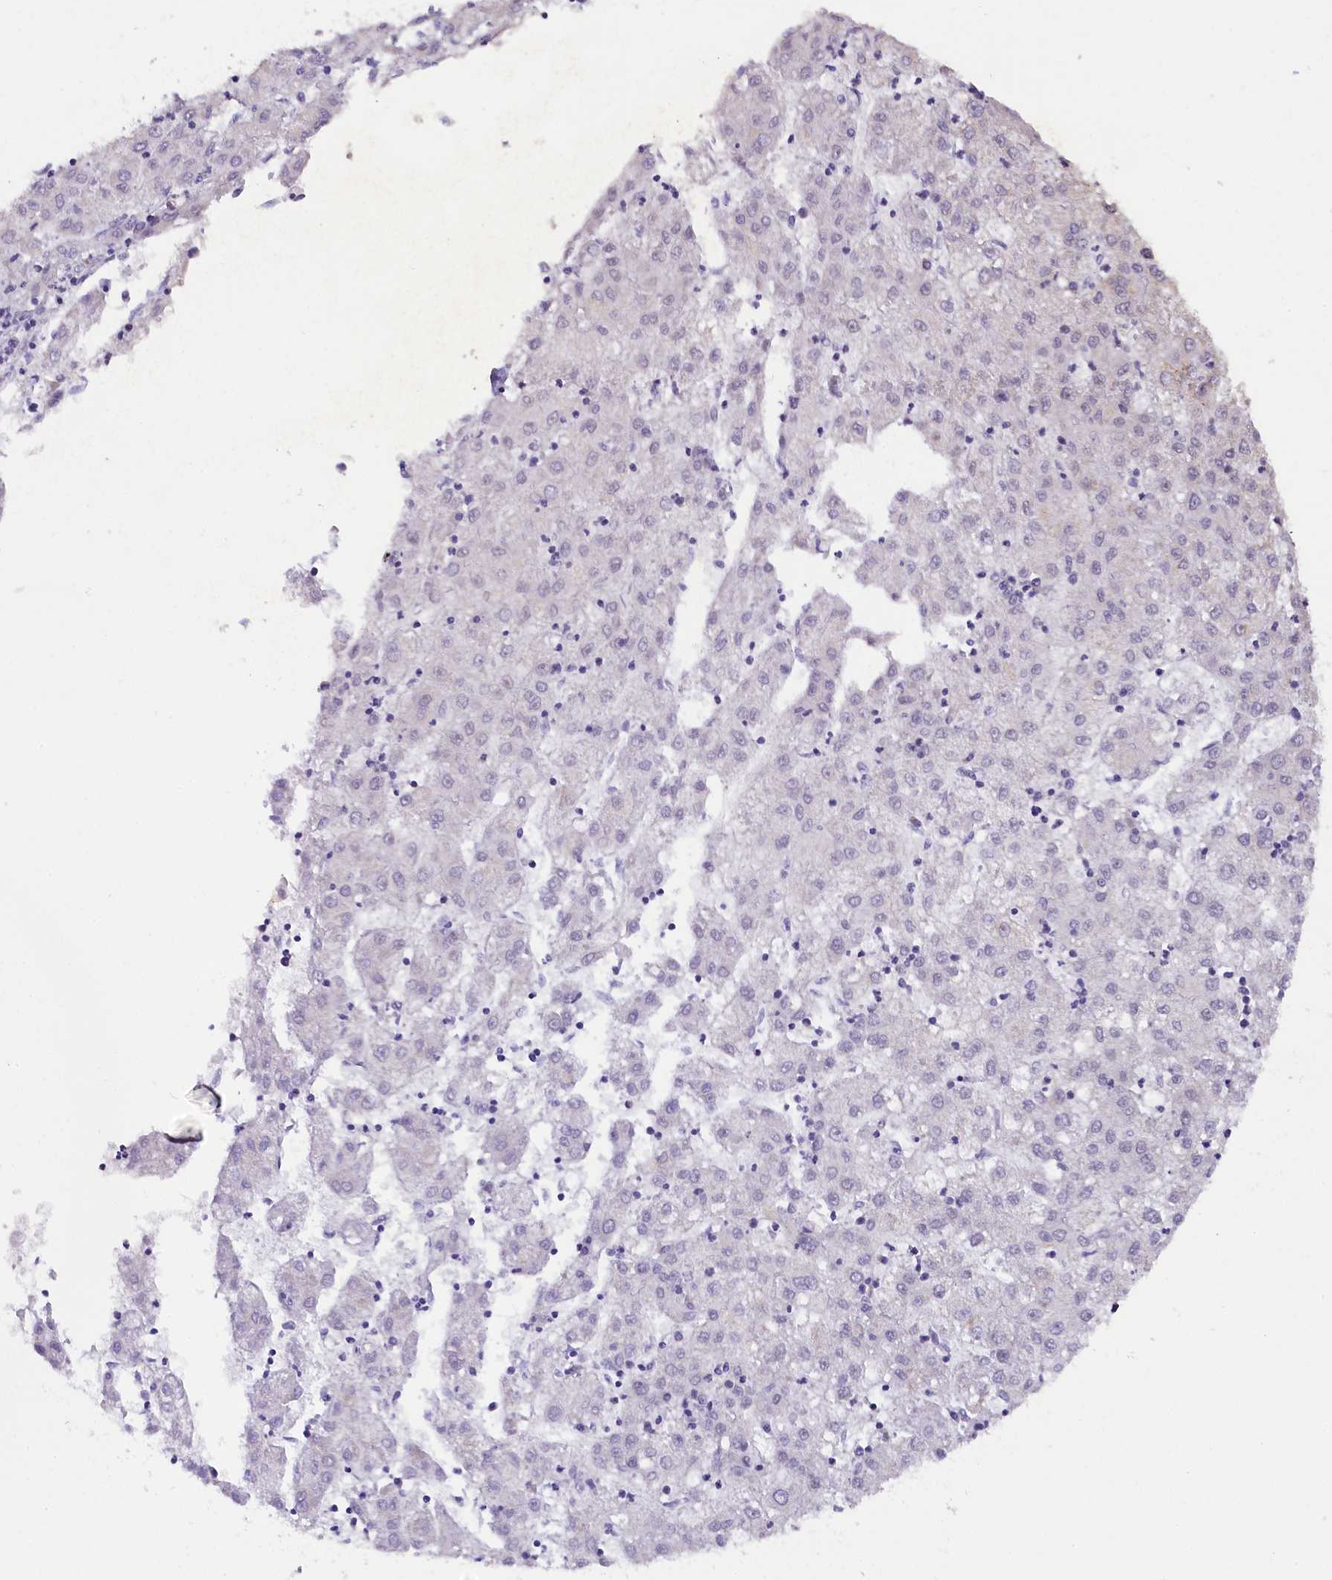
{"staining": {"intensity": "negative", "quantity": "none", "location": "none"}, "tissue": "liver cancer", "cell_type": "Tumor cells", "image_type": "cancer", "snomed": [{"axis": "morphology", "description": "Carcinoma, Hepatocellular, NOS"}, {"axis": "topography", "description": "Liver"}], "caption": "Immunohistochemical staining of liver cancer (hepatocellular carcinoma) shows no significant positivity in tumor cells. (DAB immunohistochemistry visualized using brightfield microscopy, high magnification).", "gene": "NCBP1", "patient": {"sex": "male", "age": 72}}